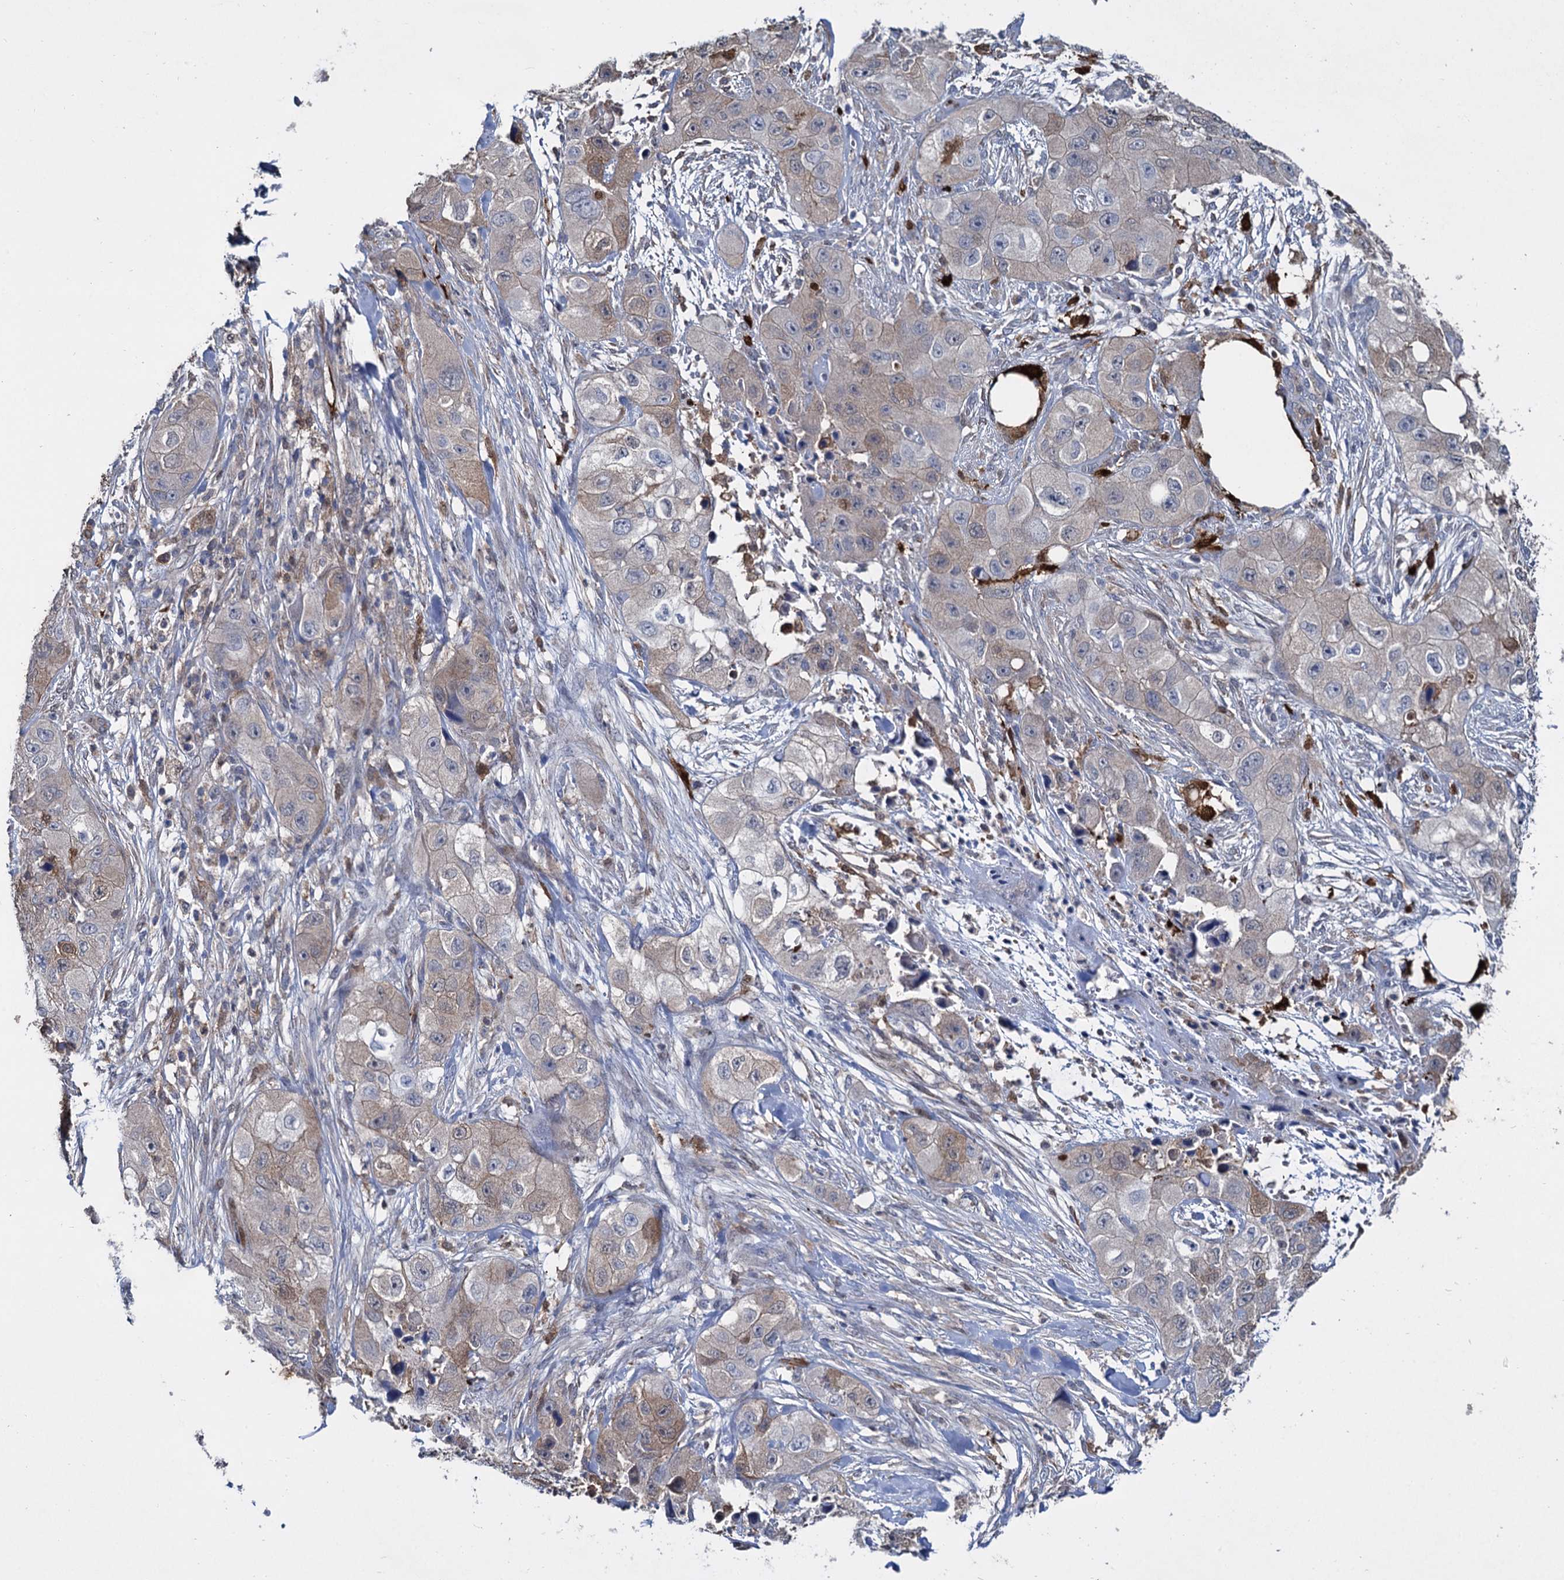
{"staining": {"intensity": "moderate", "quantity": "<25%", "location": "cytoplasmic/membranous"}, "tissue": "skin cancer", "cell_type": "Tumor cells", "image_type": "cancer", "snomed": [{"axis": "morphology", "description": "Squamous cell carcinoma, NOS"}, {"axis": "topography", "description": "Skin"}, {"axis": "topography", "description": "Subcutis"}], "caption": "The immunohistochemical stain labels moderate cytoplasmic/membranous staining in tumor cells of skin cancer (squamous cell carcinoma) tissue. (Stains: DAB (3,3'-diaminobenzidine) in brown, nuclei in blue, Microscopy: brightfield microscopy at high magnification).", "gene": "FABP5", "patient": {"sex": "male", "age": 73}}